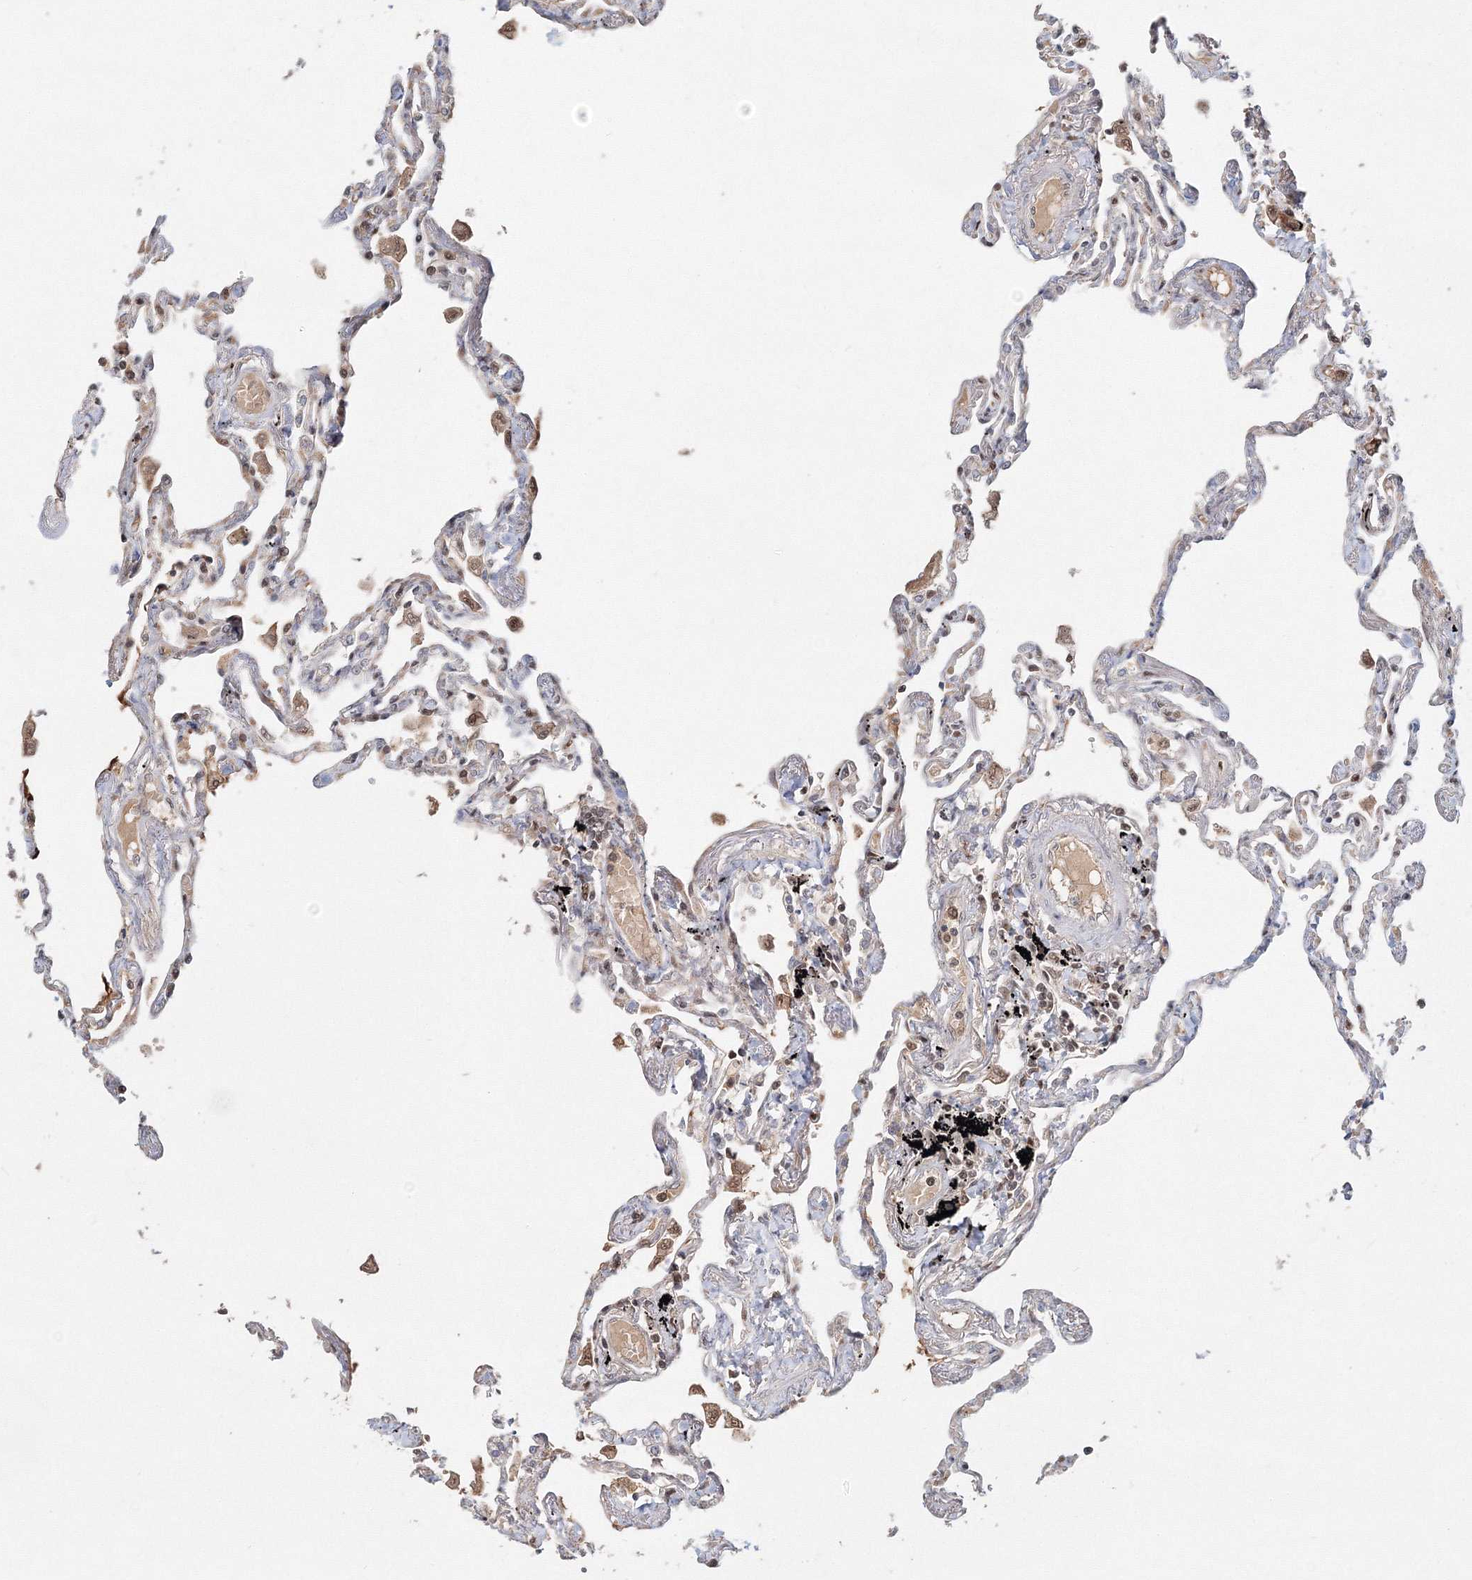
{"staining": {"intensity": "weak", "quantity": "<25%", "location": "cytoplasmic/membranous"}, "tissue": "lung", "cell_type": "Alveolar cells", "image_type": "normal", "snomed": [{"axis": "morphology", "description": "Normal tissue, NOS"}, {"axis": "topography", "description": "Lung"}], "caption": "Alveolar cells are negative for protein expression in benign human lung. (Stains: DAB (3,3'-diaminobenzidine) immunohistochemistry (IHC) with hematoxylin counter stain, Microscopy: brightfield microscopy at high magnification).", "gene": "IWS1", "patient": {"sex": "female", "age": 67}}